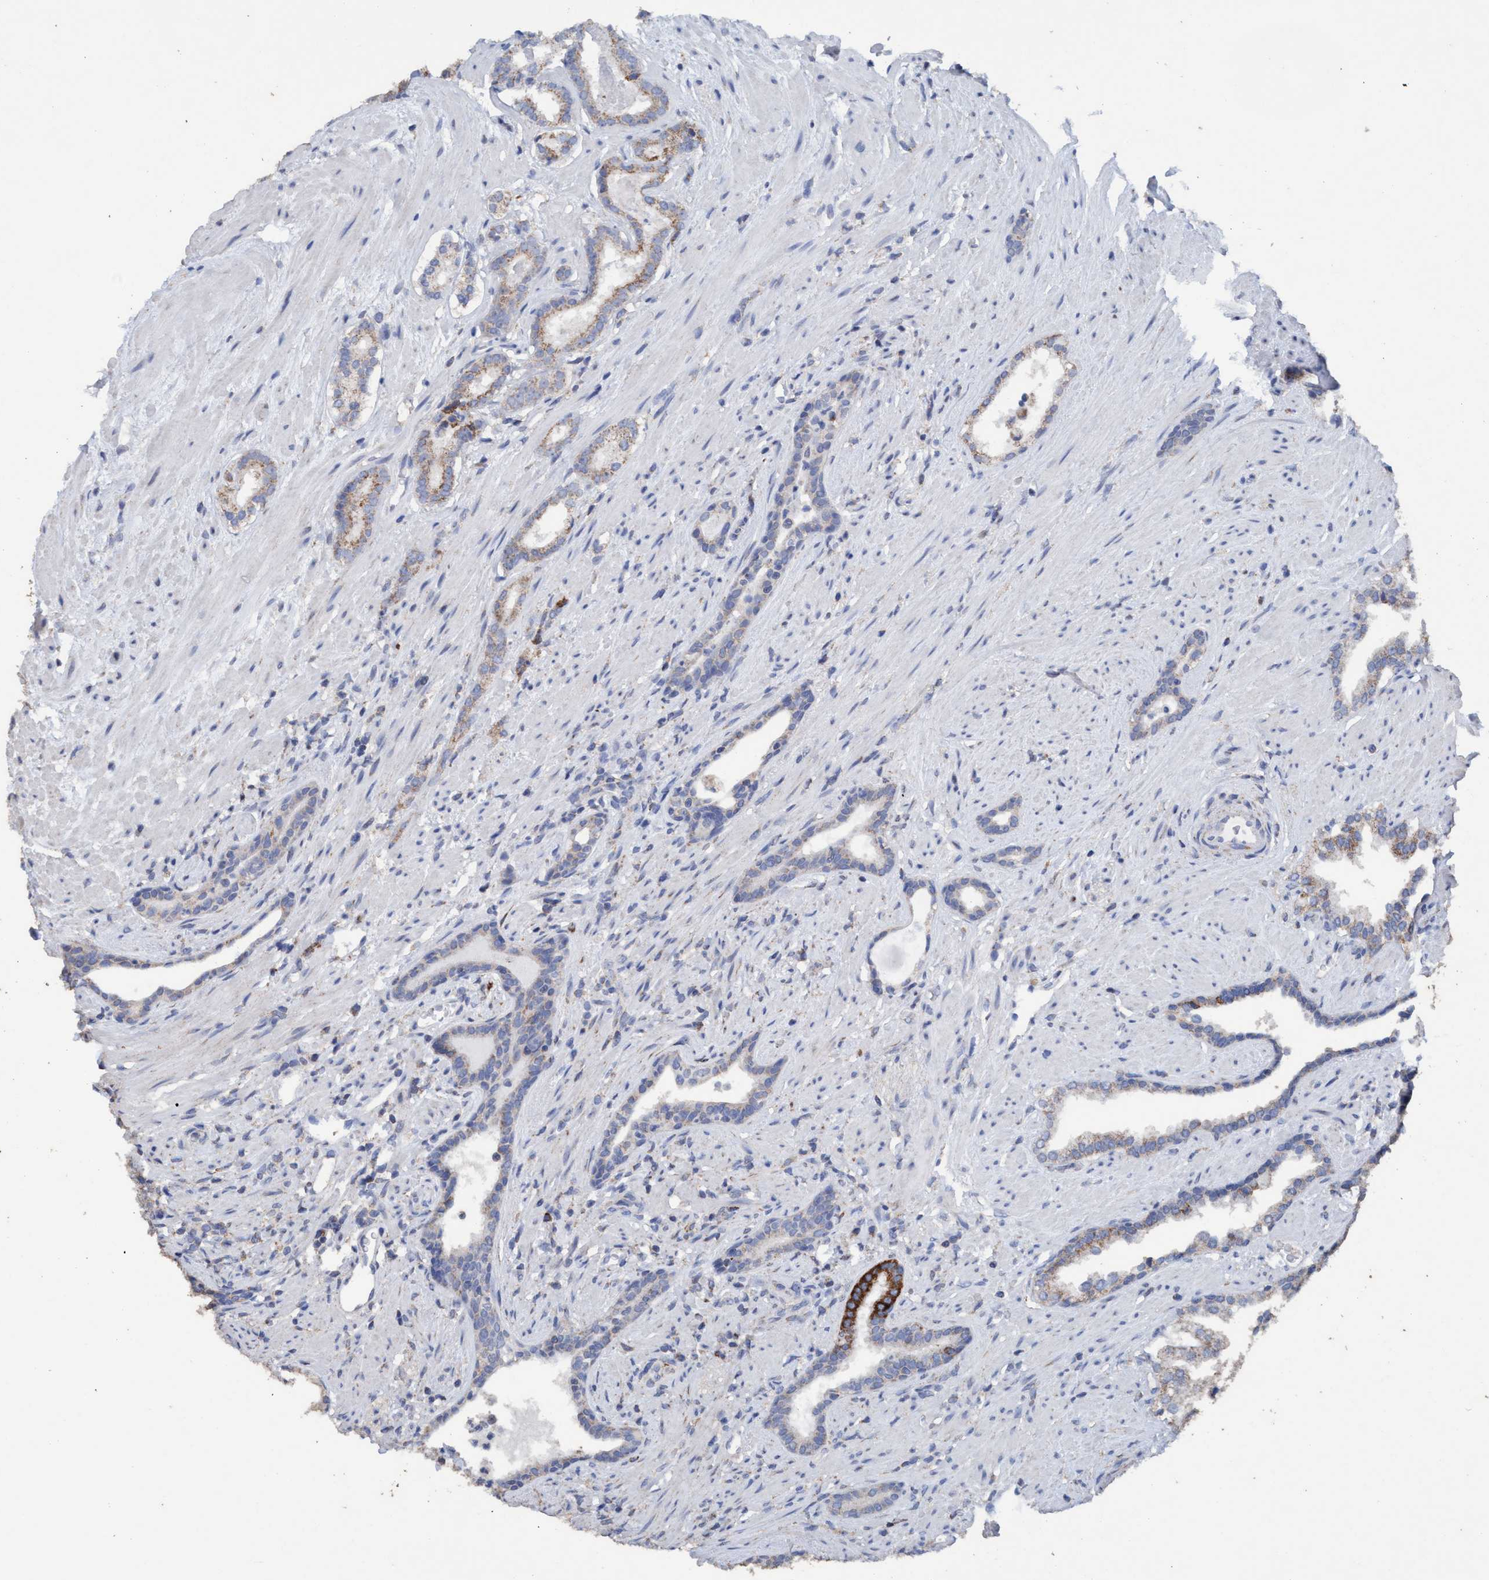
{"staining": {"intensity": "weak", "quantity": ">75%", "location": "cytoplasmic/membranous"}, "tissue": "prostate cancer", "cell_type": "Tumor cells", "image_type": "cancer", "snomed": [{"axis": "morphology", "description": "Adenocarcinoma, High grade"}, {"axis": "topography", "description": "Prostate"}], "caption": "Immunohistochemical staining of prostate cancer (high-grade adenocarcinoma) reveals weak cytoplasmic/membranous protein positivity in about >75% of tumor cells. The protein is shown in brown color, while the nuclei are stained blue.", "gene": "RSAD1", "patient": {"sex": "male", "age": 71}}